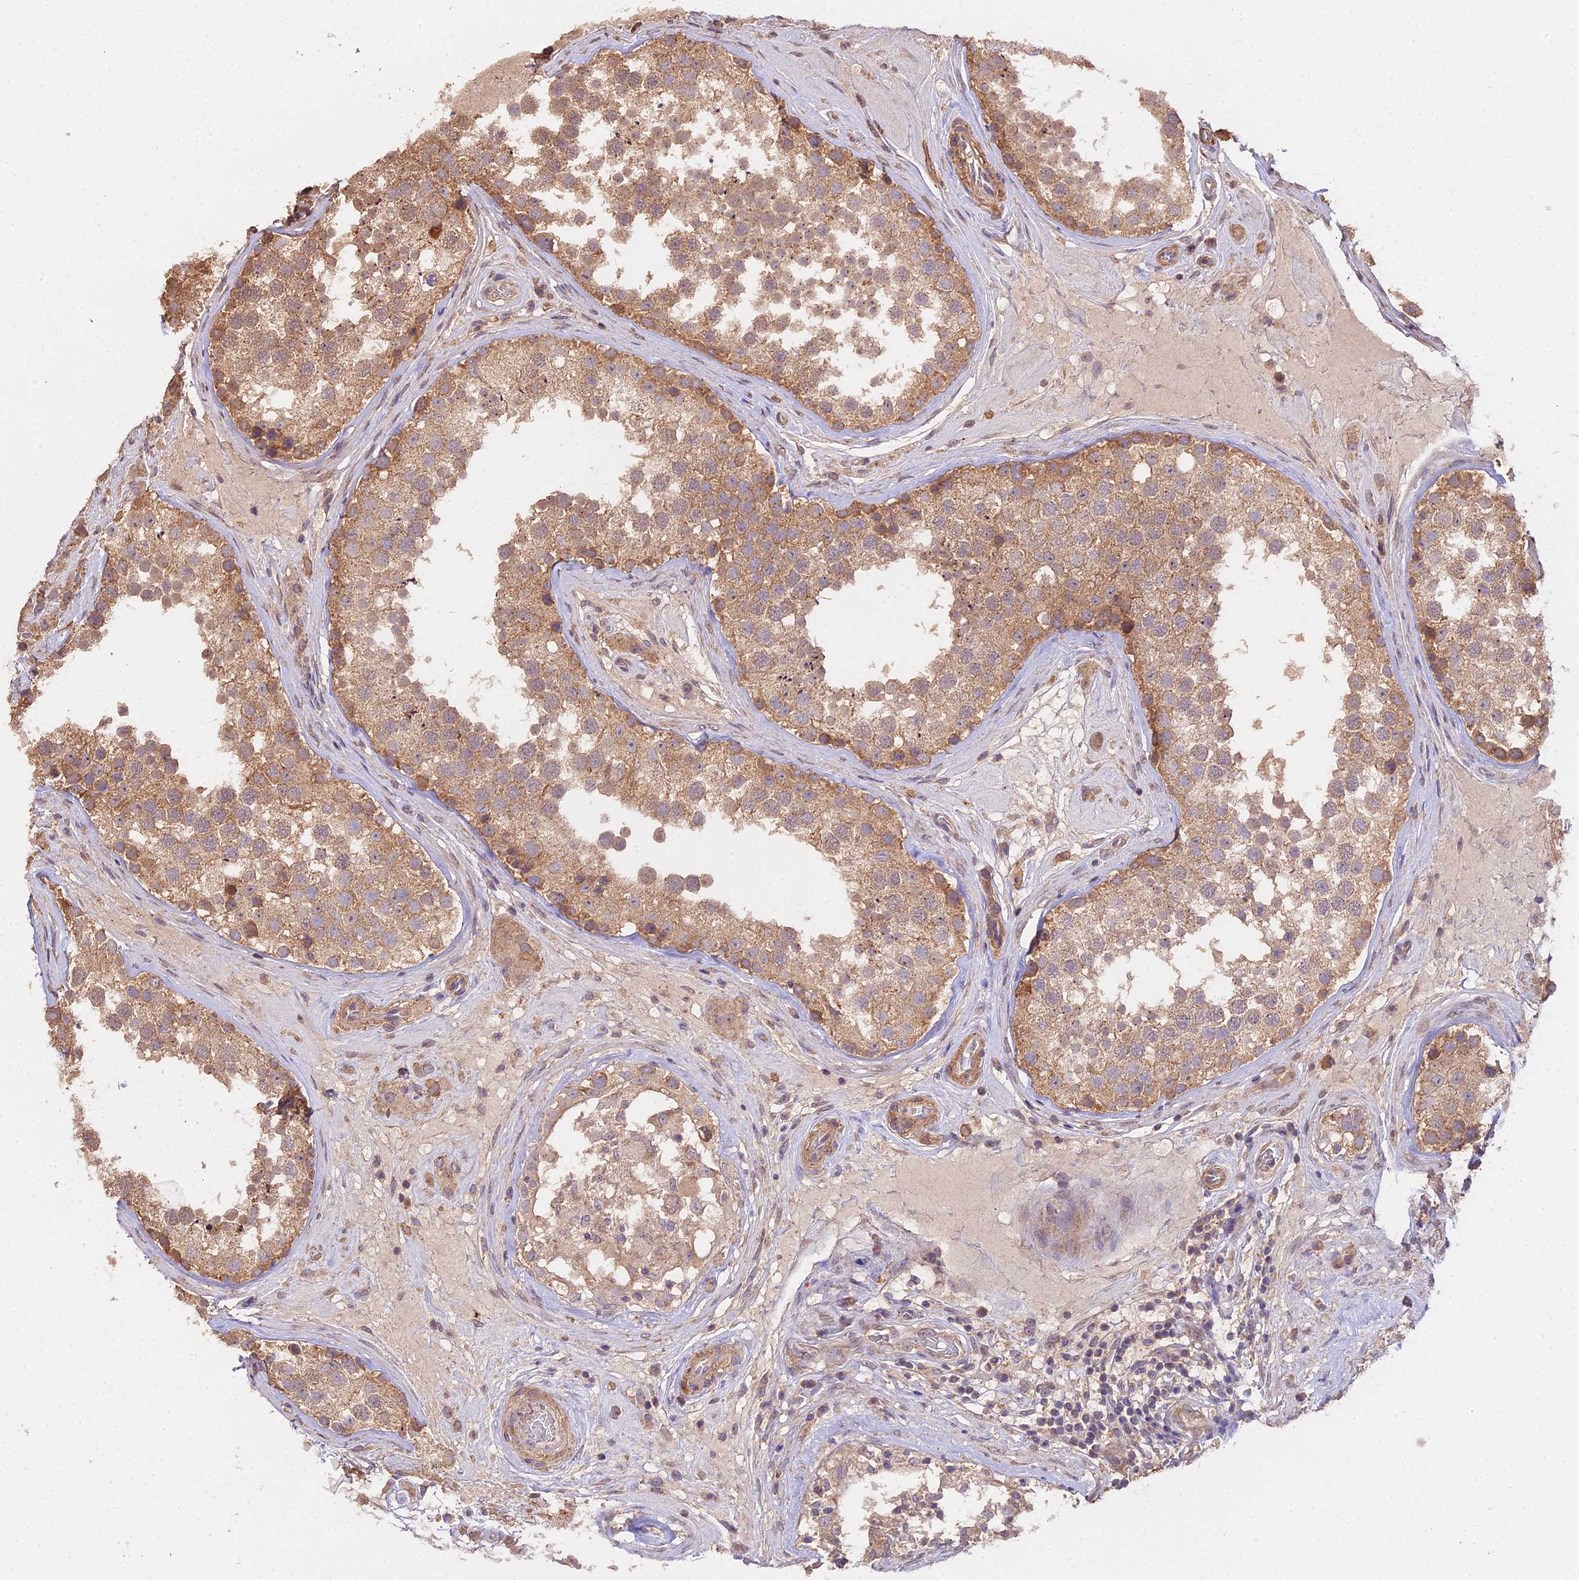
{"staining": {"intensity": "moderate", "quantity": ">75%", "location": "cytoplasmic/membranous"}, "tissue": "testis", "cell_type": "Cells in seminiferous ducts", "image_type": "normal", "snomed": [{"axis": "morphology", "description": "Normal tissue, NOS"}, {"axis": "topography", "description": "Testis"}], "caption": "Immunohistochemical staining of unremarkable human testis displays medium levels of moderate cytoplasmic/membranous staining in about >75% of cells in seminiferous ducts.", "gene": "METTL13", "patient": {"sex": "male", "age": 46}}